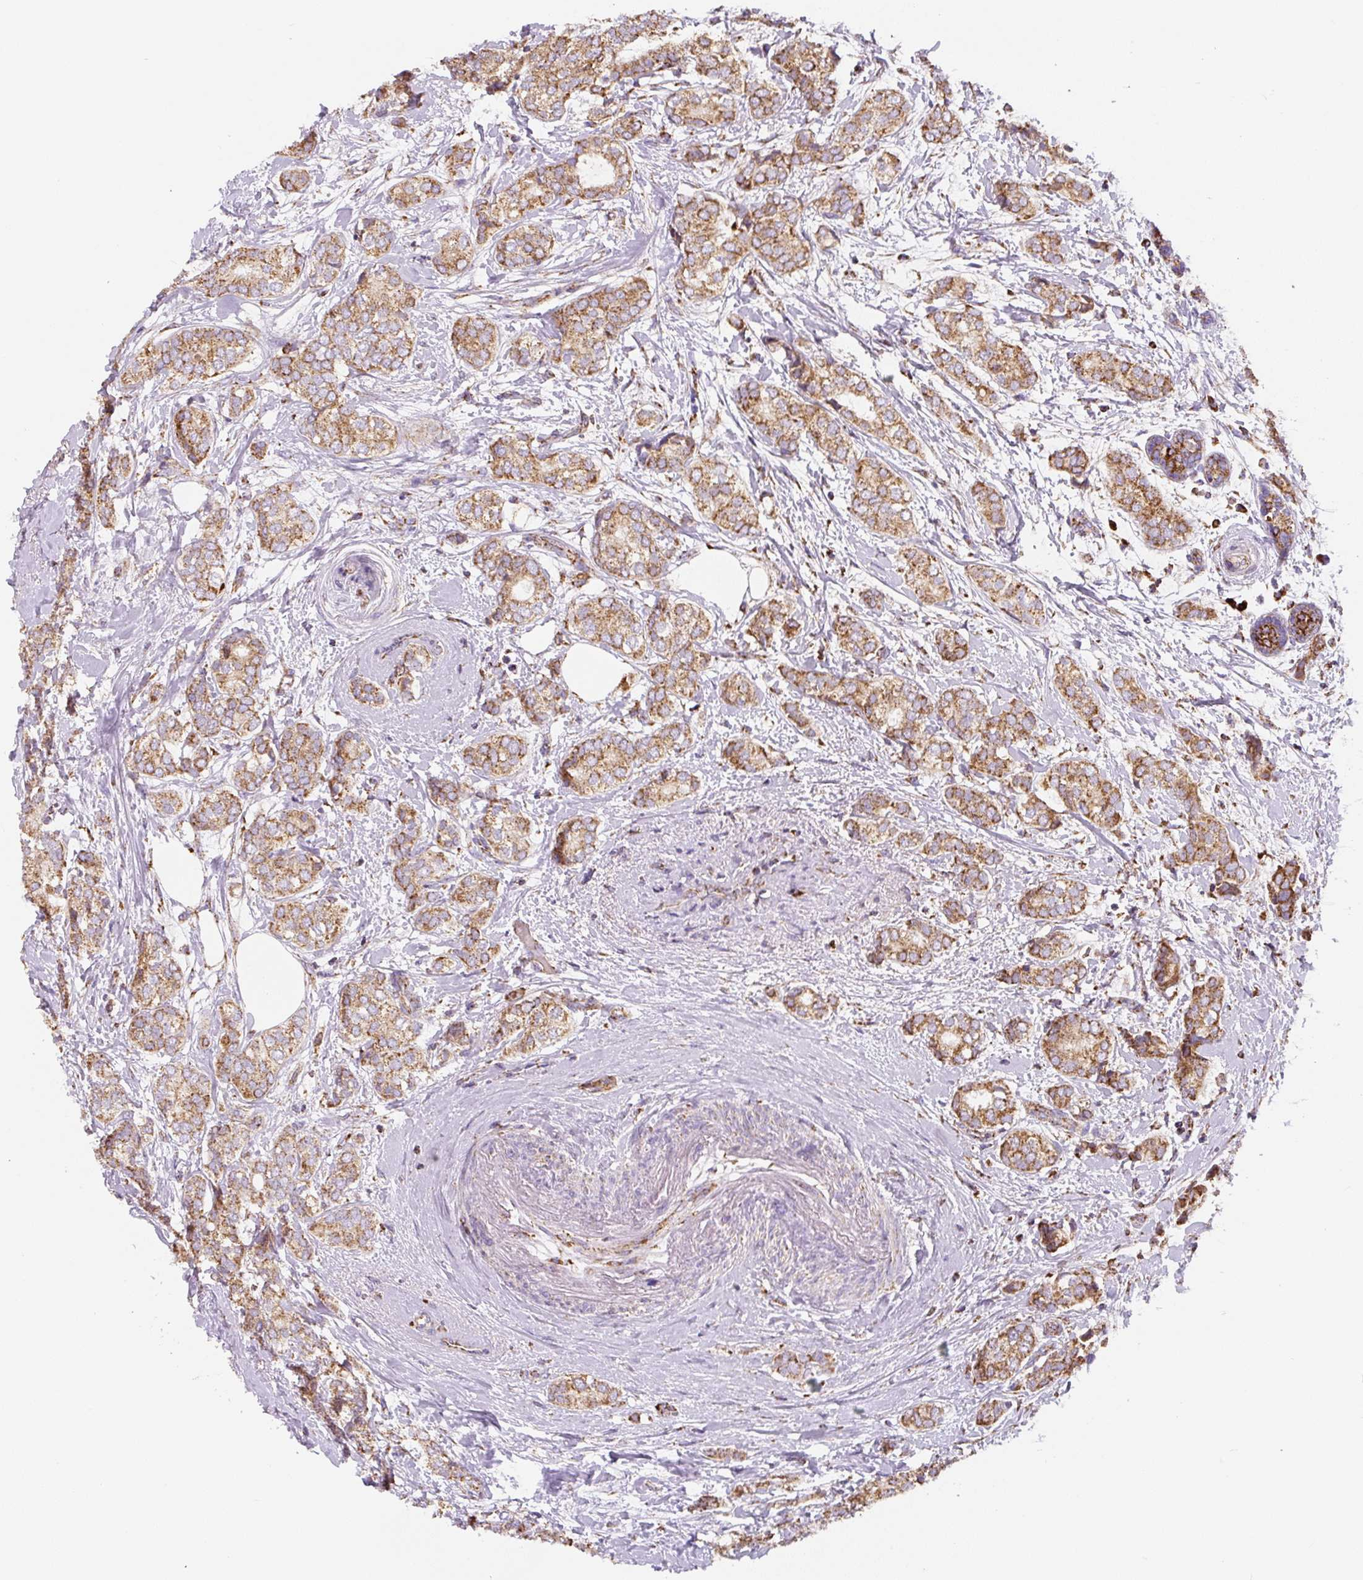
{"staining": {"intensity": "moderate", "quantity": ">75%", "location": "cytoplasmic/membranous"}, "tissue": "breast cancer", "cell_type": "Tumor cells", "image_type": "cancer", "snomed": [{"axis": "morphology", "description": "Duct carcinoma"}, {"axis": "topography", "description": "Breast"}], "caption": "This is an image of IHC staining of breast cancer, which shows moderate positivity in the cytoplasmic/membranous of tumor cells.", "gene": "MT-CO2", "patient": {"sex": "female", "age": 73}}